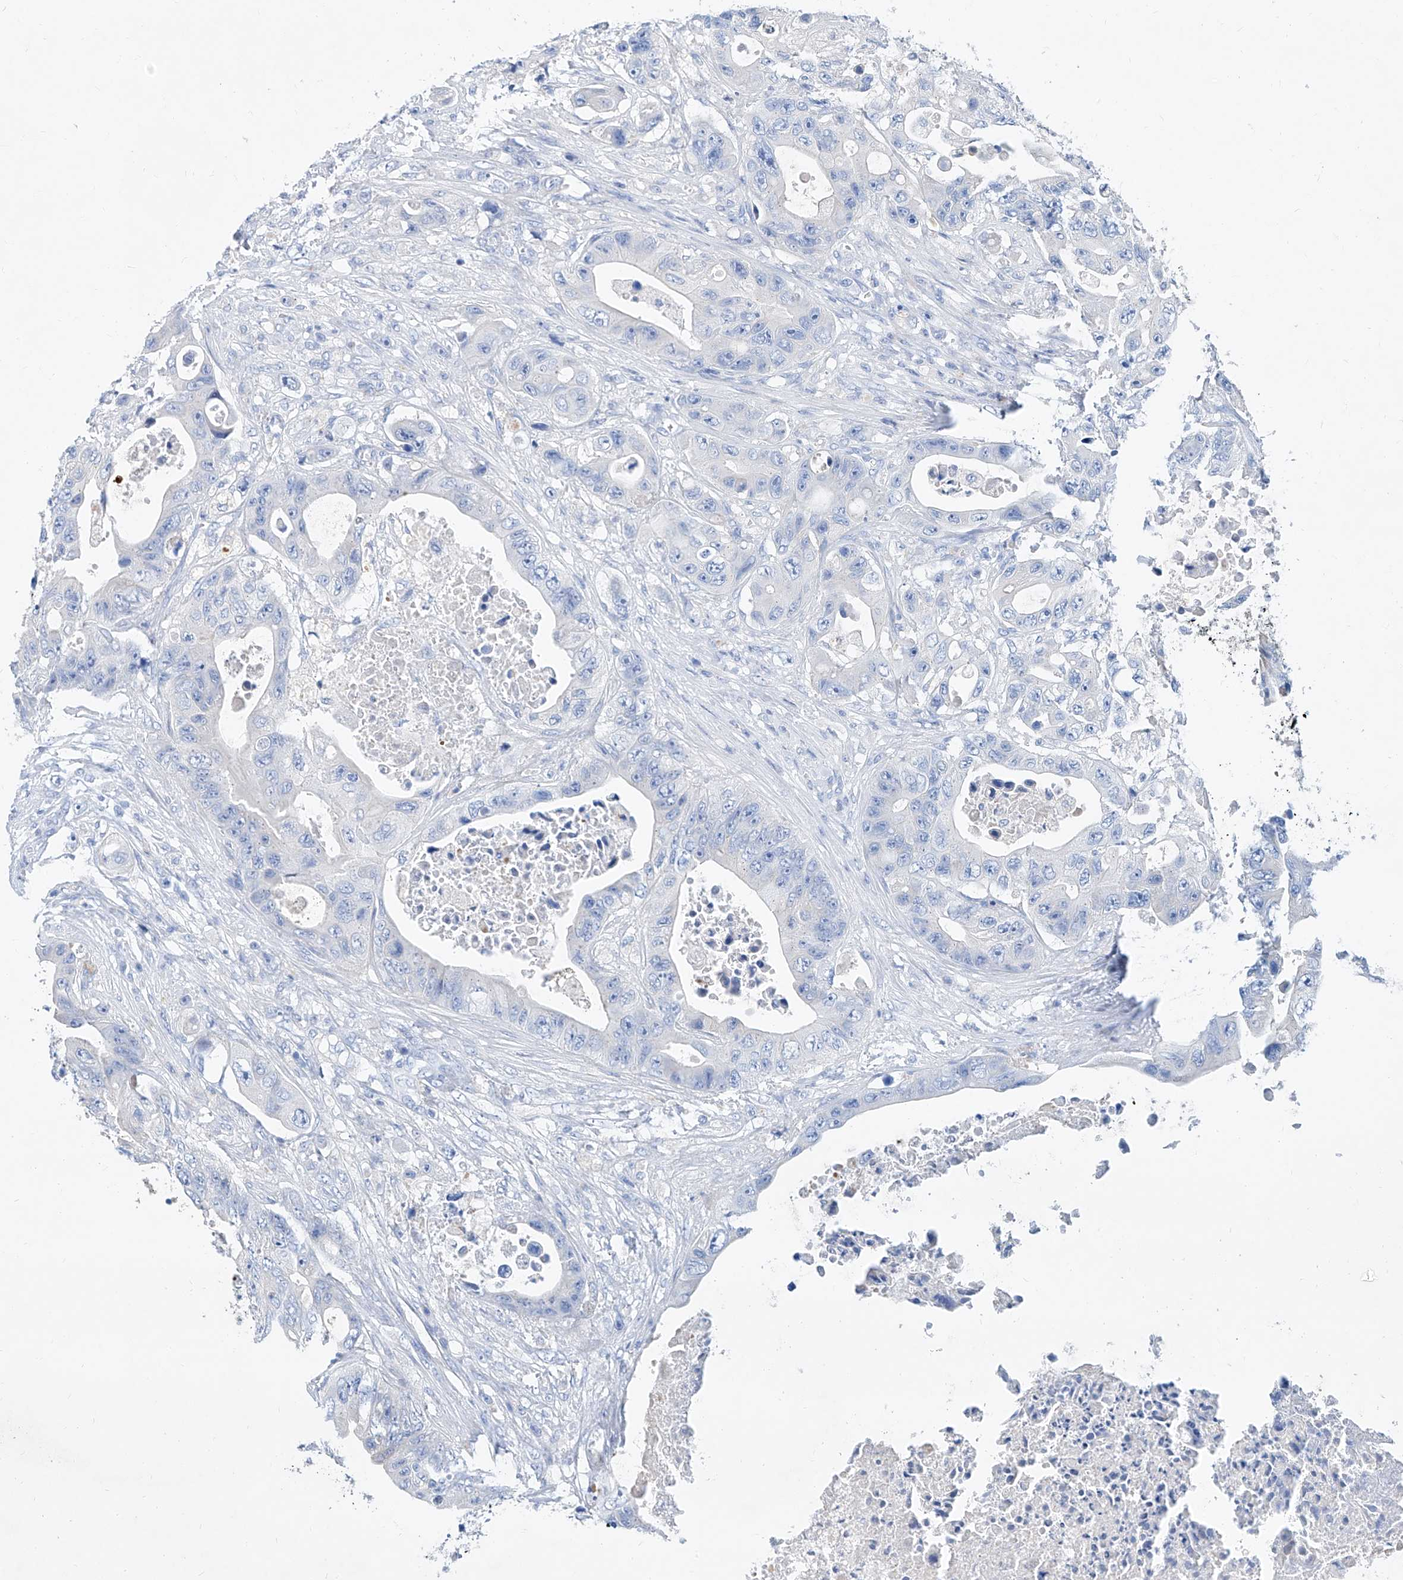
{"staining": {"intensity": "negative", "quantity": "none", "location": "none"}, "tissue": "colorectal cancer", "cell_type": "Tumor cells", "image_type": "cancer", "snomed": [{"axis": "morphology", "description": "Adenocarcinoma, NOS"}, {"axis": "topography", "description": "Colon"}], "caption": "The immunohistochemistry (IHC) histopathology image has no significant positivity in tumor cells of colorectal adenocarcinoma tissue.", "gene": "SLC25A29", "patient": {"sex": "female", "age": 46}}